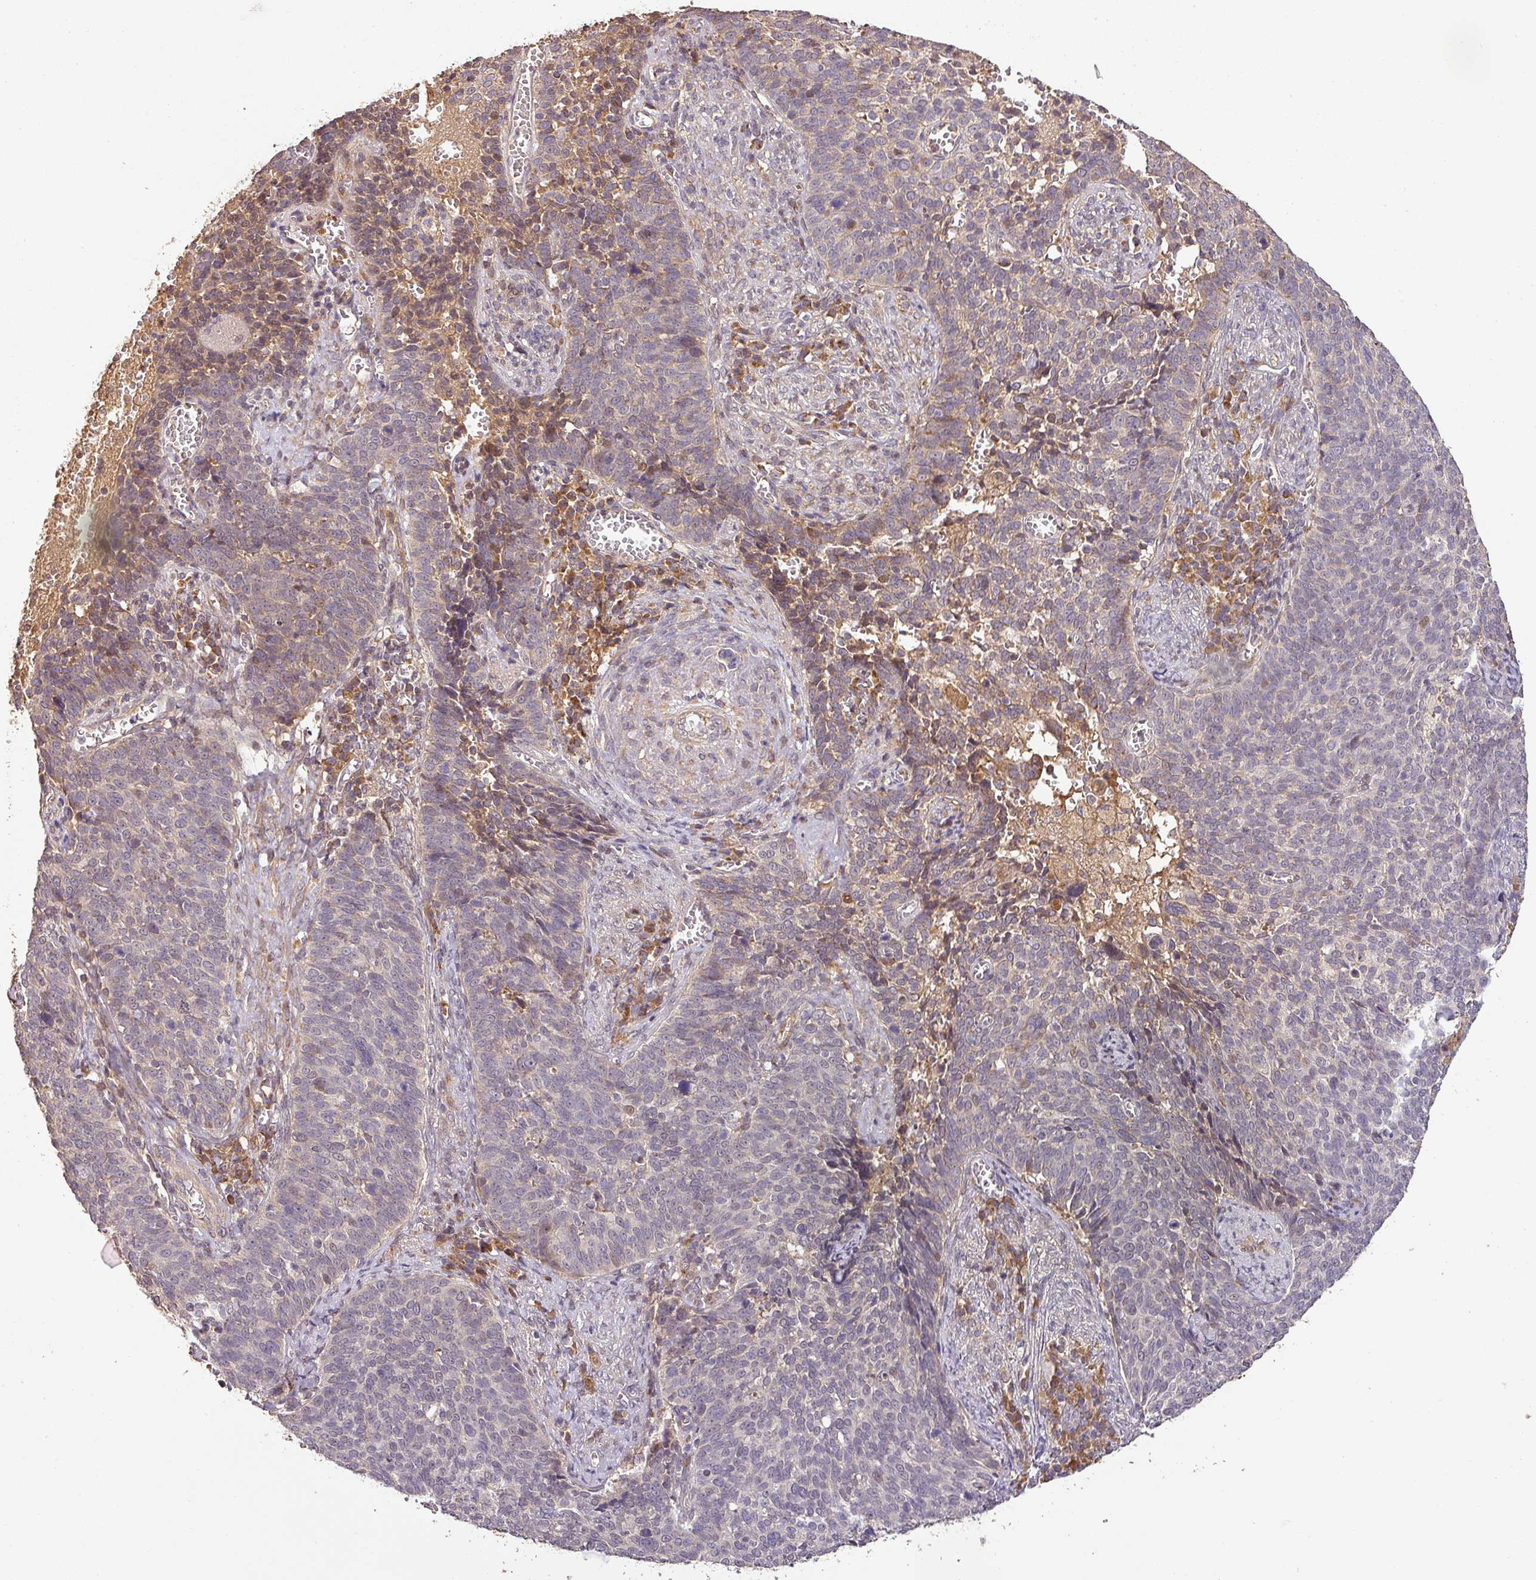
{"staining": {"intensity": "weak", "quantity": "<25%", "location": "cytoplasmic/membranous"}, "tissue": "cervical cancer", "cell_type": "Tumor cells", "image_type": "cancer", "snomed": [{"axis": "morphology", "description": "Normal tissue, NOS"}, {"axis": "morphology", "description": "Squamous cell carcinoma, NOS"}, {"axis": "topography", "description": "Cervix"}], "caption": "Immunohistochemistry histopathology image of neoplastic tissue: human cervical squamous cell carcinoma stained with DAB reveals no significant protein staining in tumor cells.", "gene": "BPIFB3", "patient": {"sex": "female", "age": 39}}